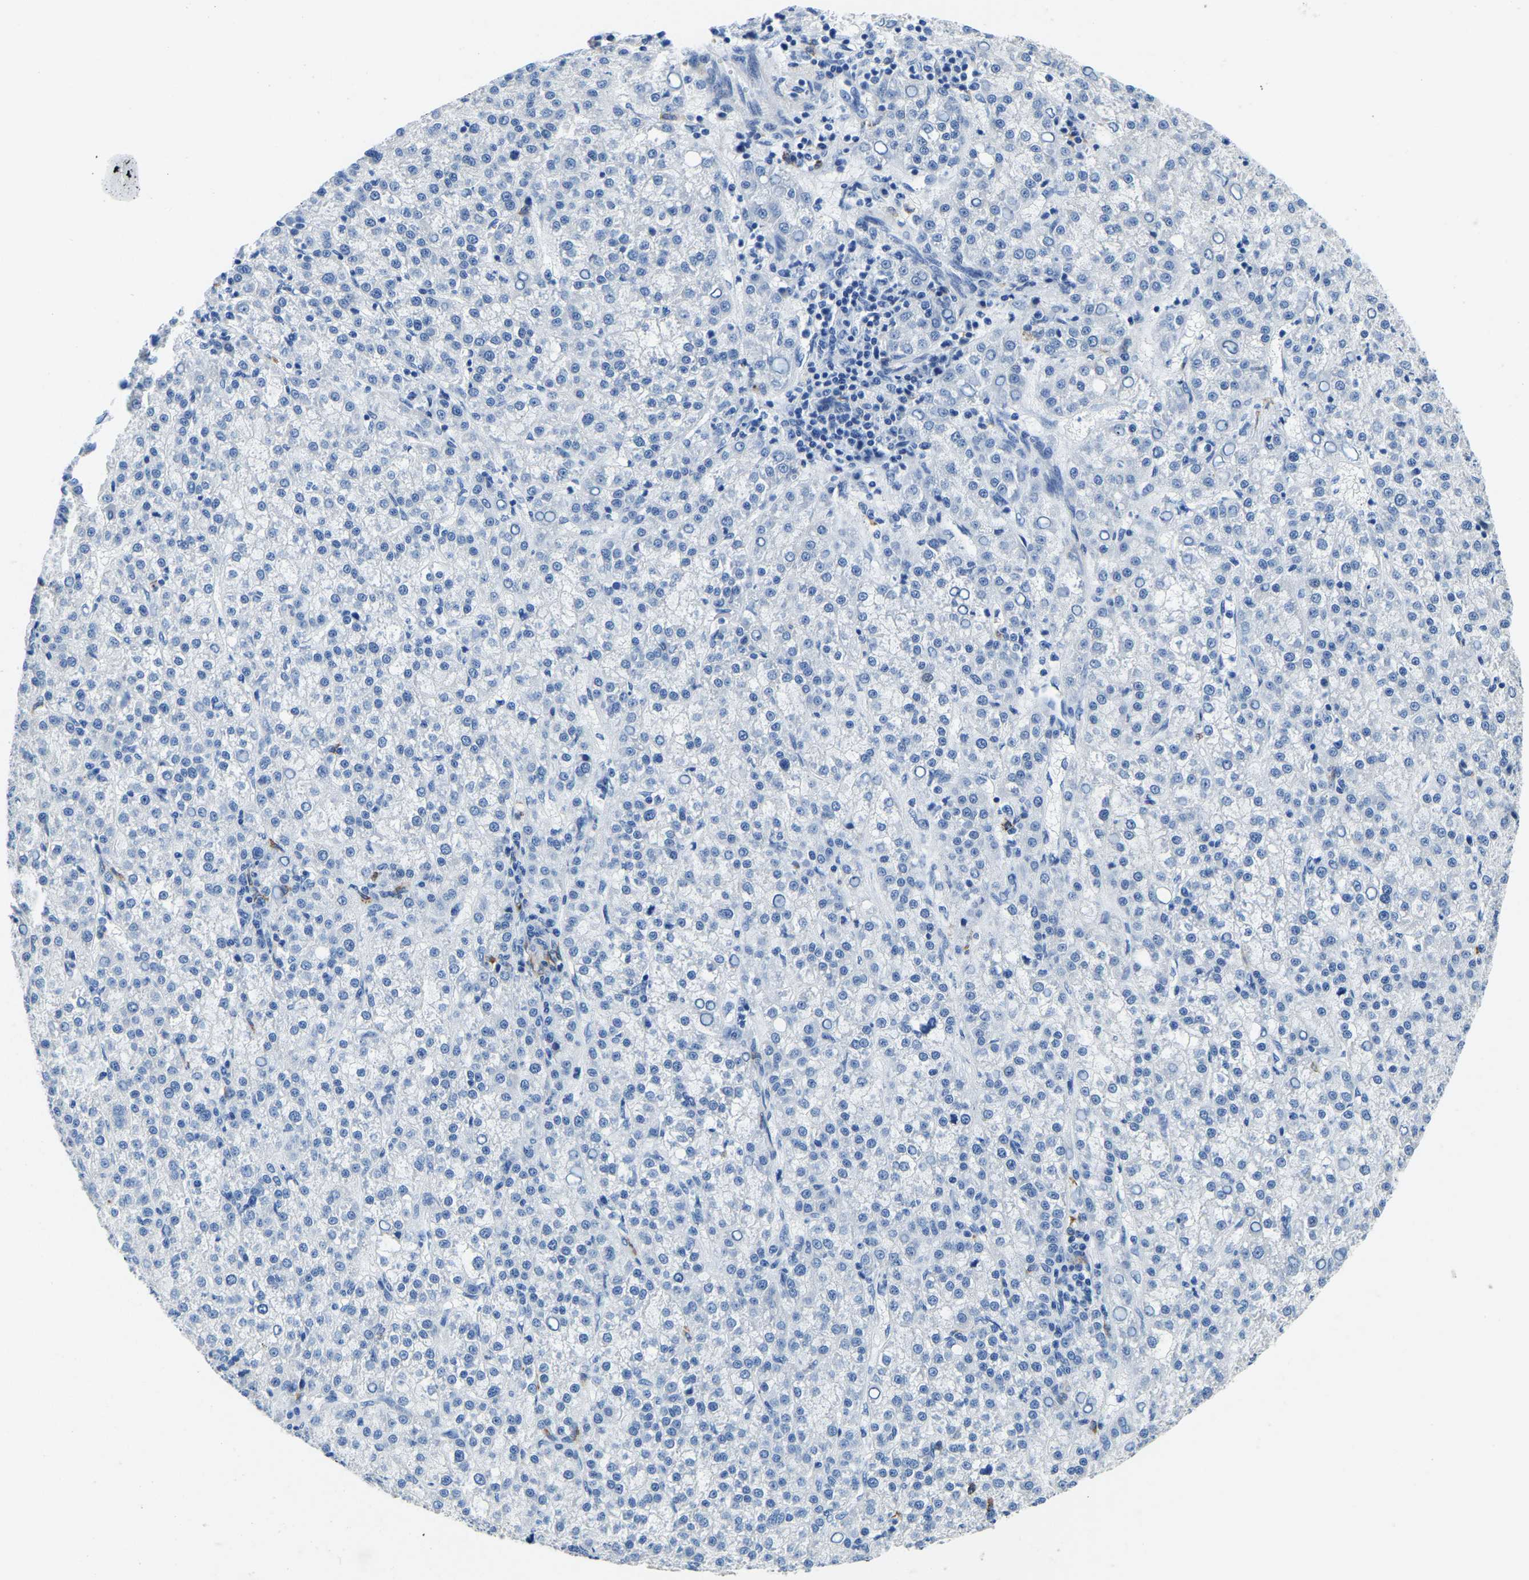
{"staining": {"intensity": "negative", "quantity": "none", "location": "none"}, "tissue": "liver cancer", "cell_type": "Tumor cells", "image_type": "cancer", "snomed": [{"axis": "morphology", "description": "Carcinoma, Hepatocellular, NOS"}, {"axis": "topography", "description": "Liver"}], "caption": "A high-resolution photomicrograph shows immunohistochemistry (IHC) staining of hepatocellular carcinoma (liver), which displays no significant positivity in tumor cells.", "gene": "MS4A3", "patient": {"sex": "female", "age": 58}}